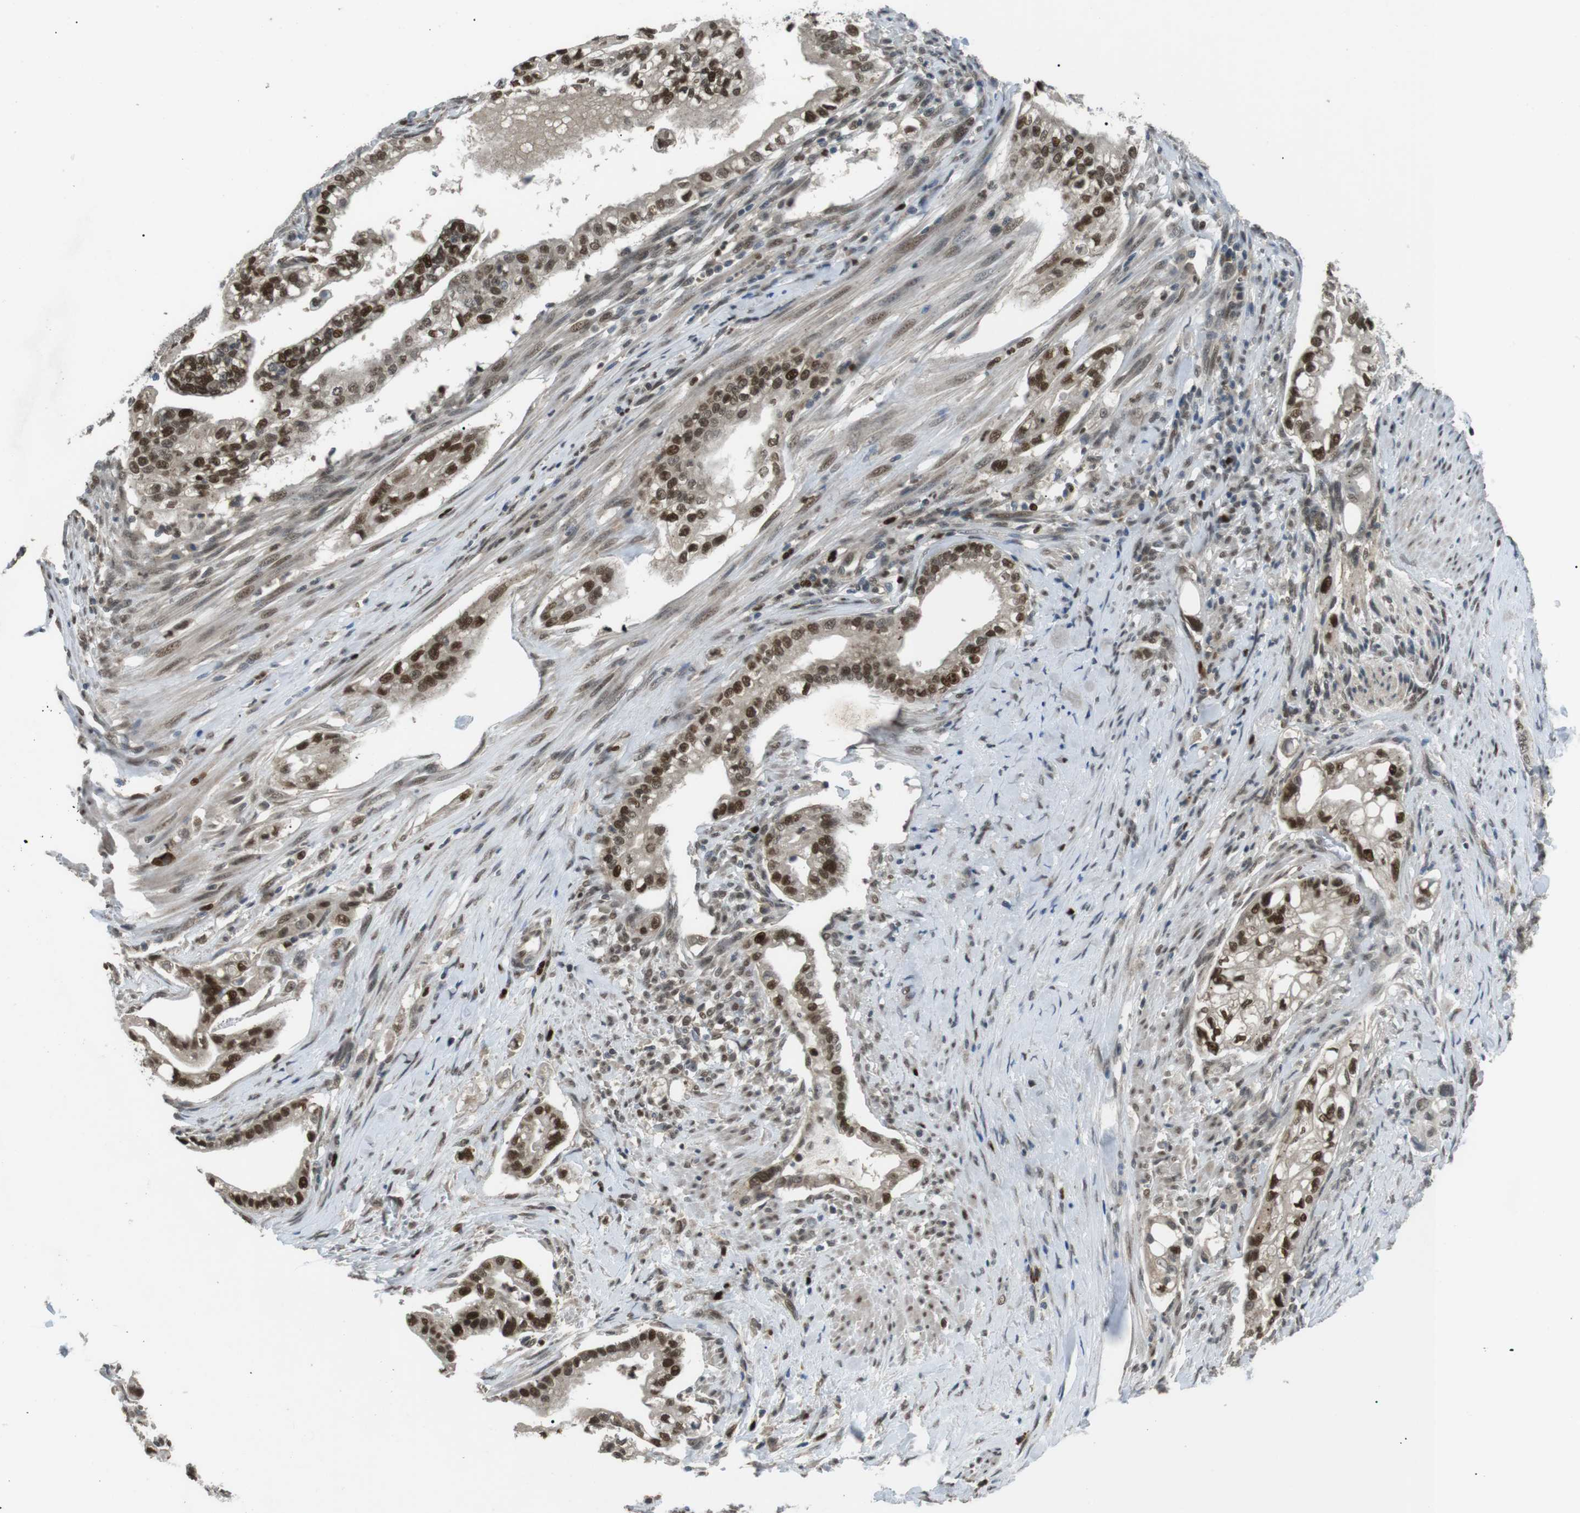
{"staining": {"intensity": "strong", "quantity": ">75%", "location": "nuclear"}, "tissue": "pancreatic cancer", "cell_type": "Tumor cells", "image_type": "cancer", "snomed": [{"axis": "morphology", "description": "Normal tissue, NOS"}, {"axis": "topography", "description": "Pancreas"}], "caption": "Tumor cells reveal high levels of strong nuclear positivity in approximately >75% of cells in human pancreatic cancer.", "gene": "ORAI3", "patient": {"sex": "male", "age": 42}}